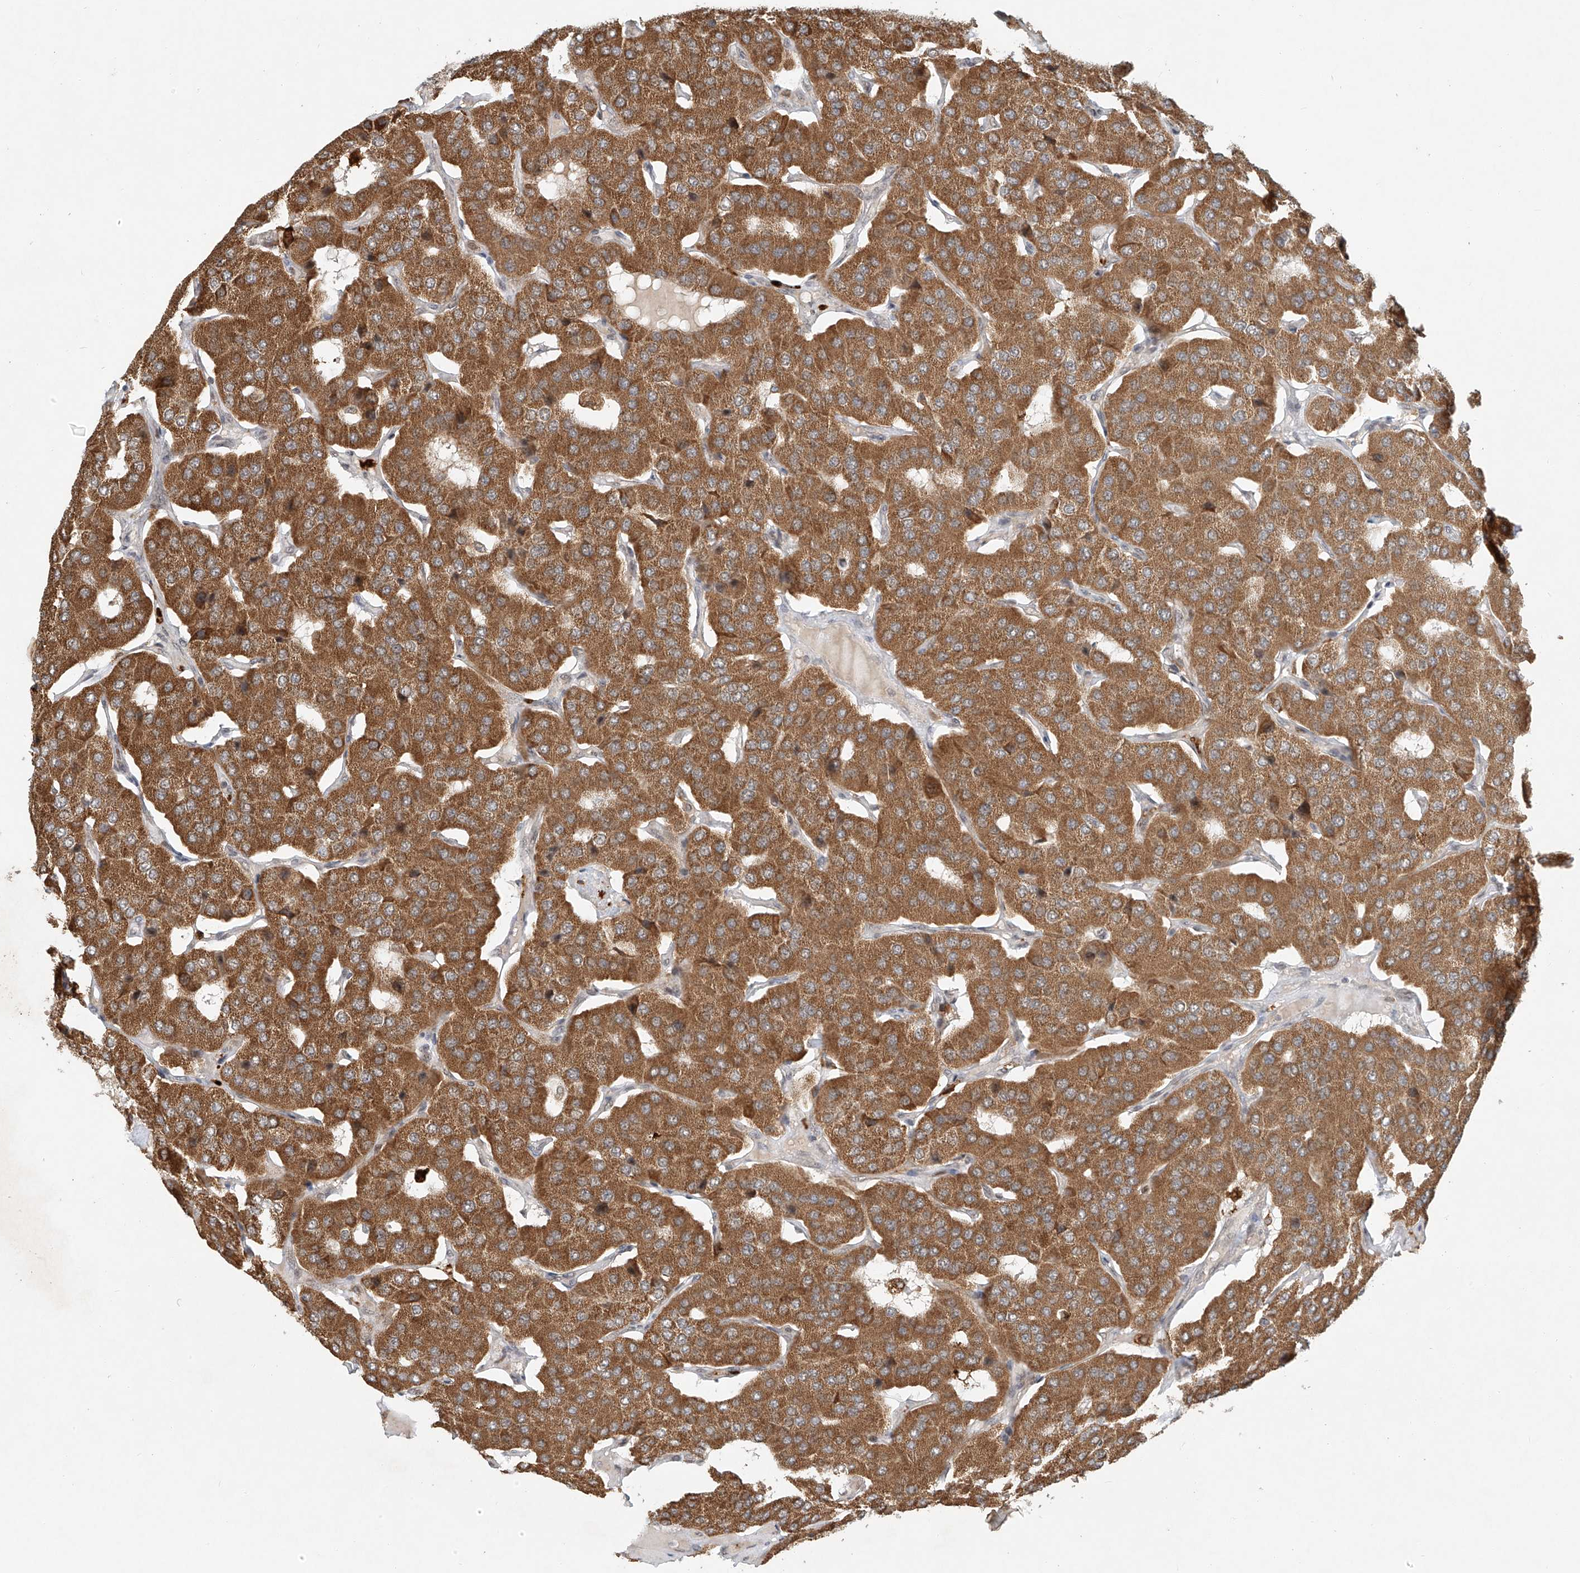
{"staining": {"intensity": "moderate", "quantity": ">75%", "location": "cytoplasmic/membranous"}, "tissue": "parathyroid gland", "cell_type": "Glandular cells", "image_type": "normal", "snomed": [{"axis": "morphology", "description": "Normal tissue, NOS"}, {"axis": "morphology", "description": "Adenoma, NOS"}, {"axis": "topography", "description": "Parathyroid gland"}], "caption": "IHC histopathology image of benign human parathyroid gland stained for a protein (brown), which reveals medium levels of moderate cytoplasmic/membranous staining in about >75% of glandular cells.", "gene": "SYTL3", "patient": {"sex": "female", "age": 86}}